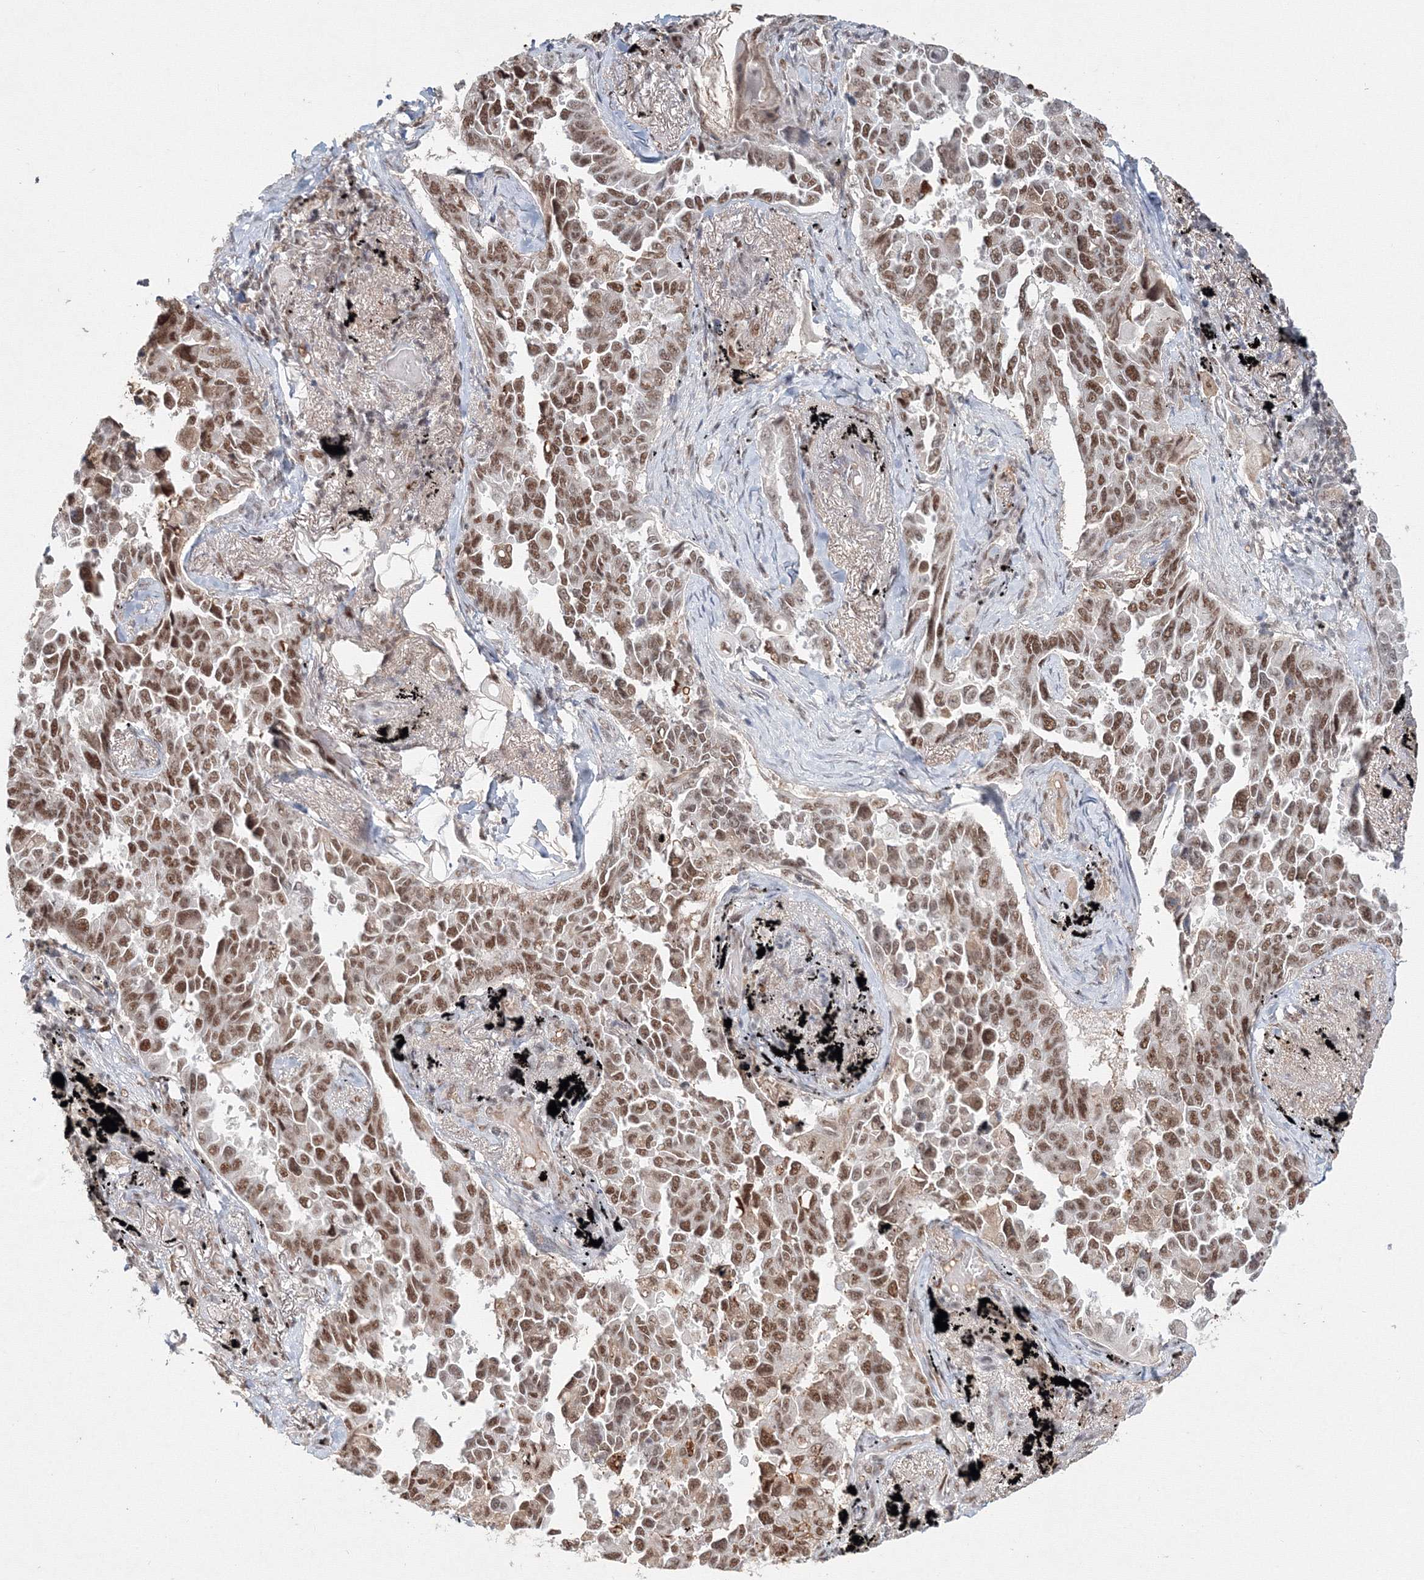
{"staining": {"intensity": "moderate", "quantity": ">75%", "location": "nuclear"}, "tissue": "lung cancer", "cell_type": "Tumor cells", "image_type": "cancer", "snomed": [{"axis": "morphology", "description": "Adenocarcinoma, NOS"}, {"axis": "topography", "description": "Lung"}], "caption": "Human adenocarcinoma (lung) stained for a protein (brown) demonstrates moderate nuclear positive expression in approximately >75% of tumor cells.", "gene": "IWS1", "patient": {"sex": "female", "age": 67}}